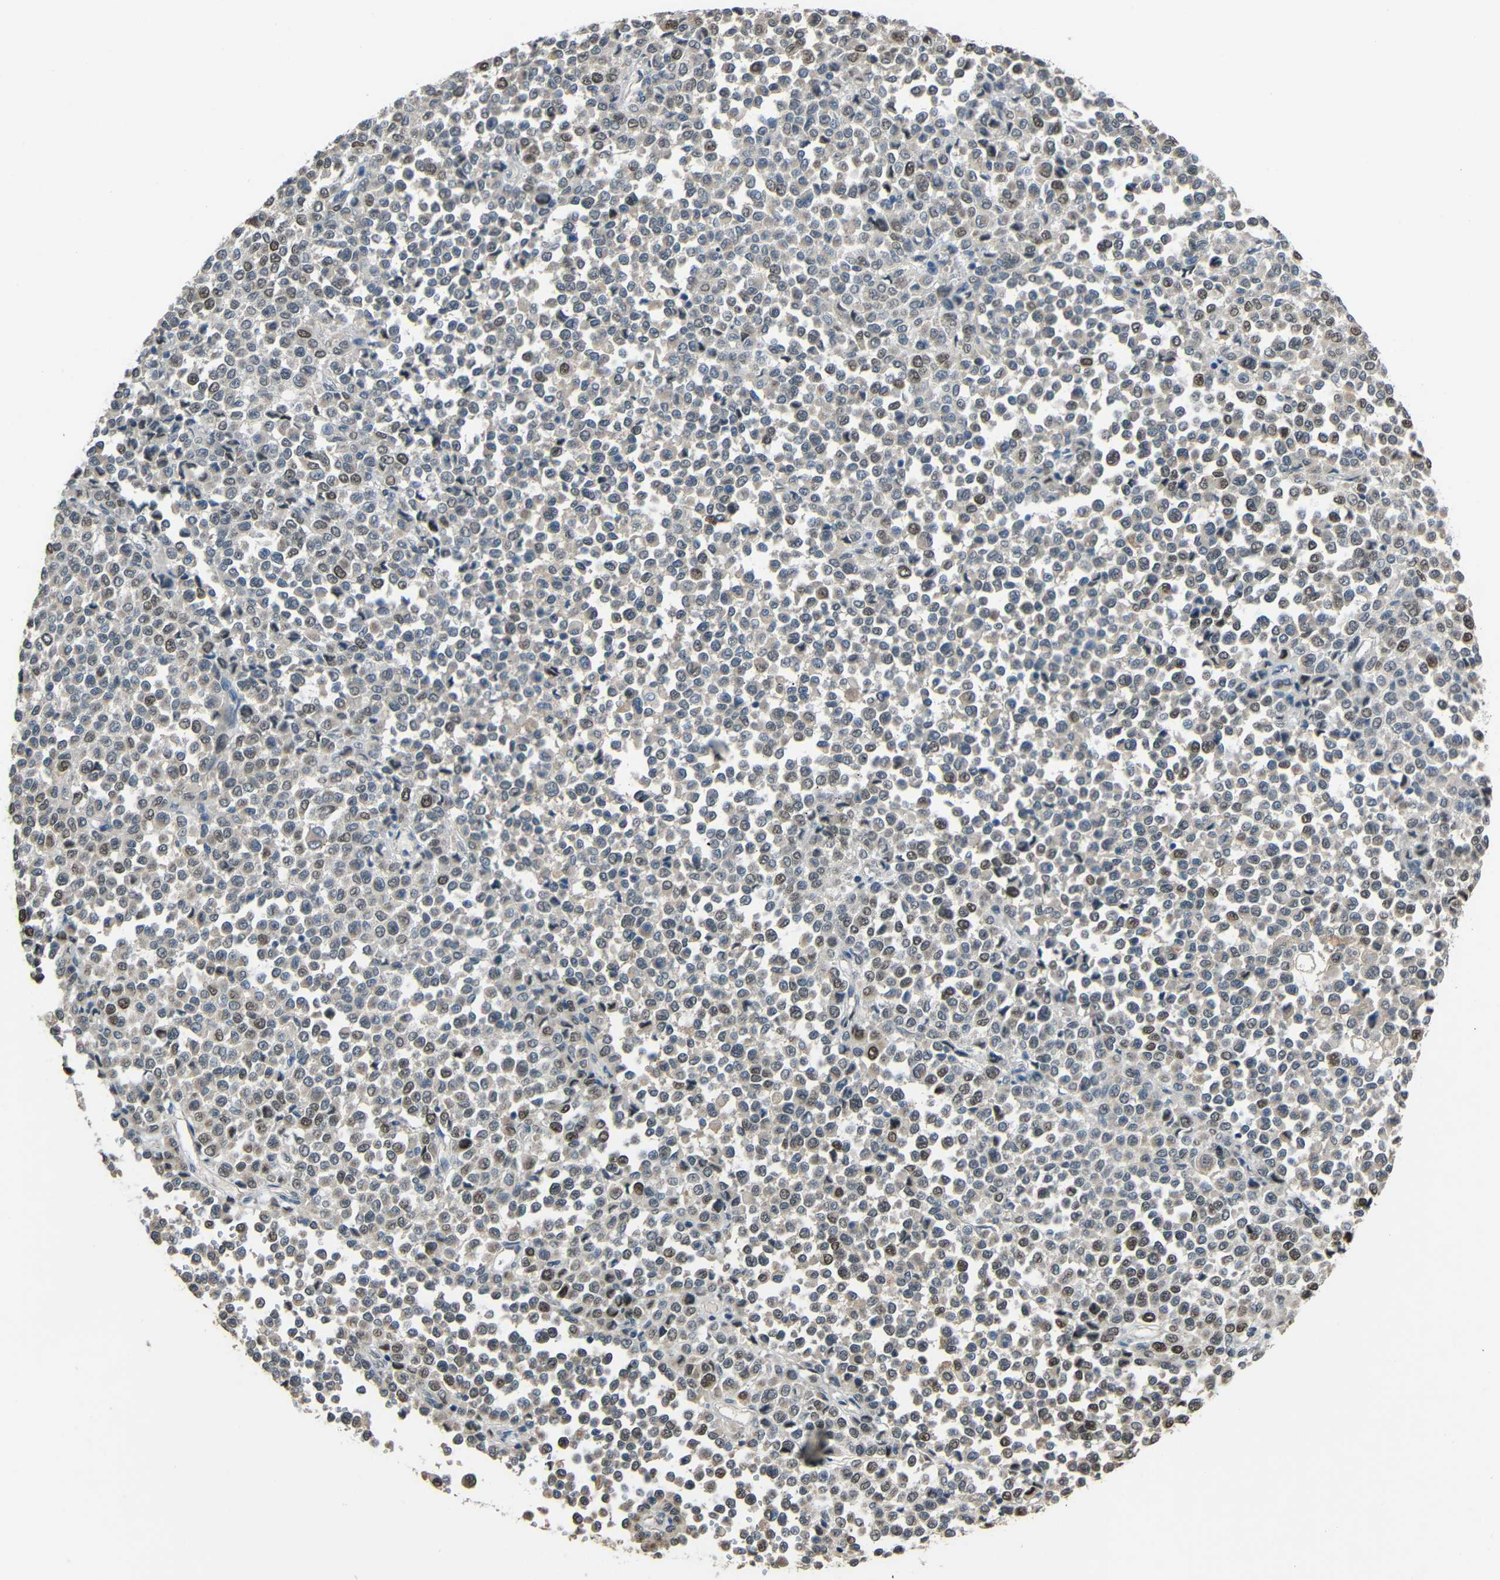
{"staining": {"intensity": "weak", "quantity": "<25%", "location": "nuclear"}, "tissue": "melanoma", "cell_type": "Tumor cells", "image_type": "cancer", "snomed": [{"axis": "morphology", "description": "Malignant melanoma, Metastatic site"}, {"axis": "topography", "description": "Pancreas"}], "caption": "This is an immunohistochemistry (IHC) histopathology image of melanoma. There is no staining in tumor cells.", "gene": "STBD1", "patient": {"sex": "female", "age": 30}}